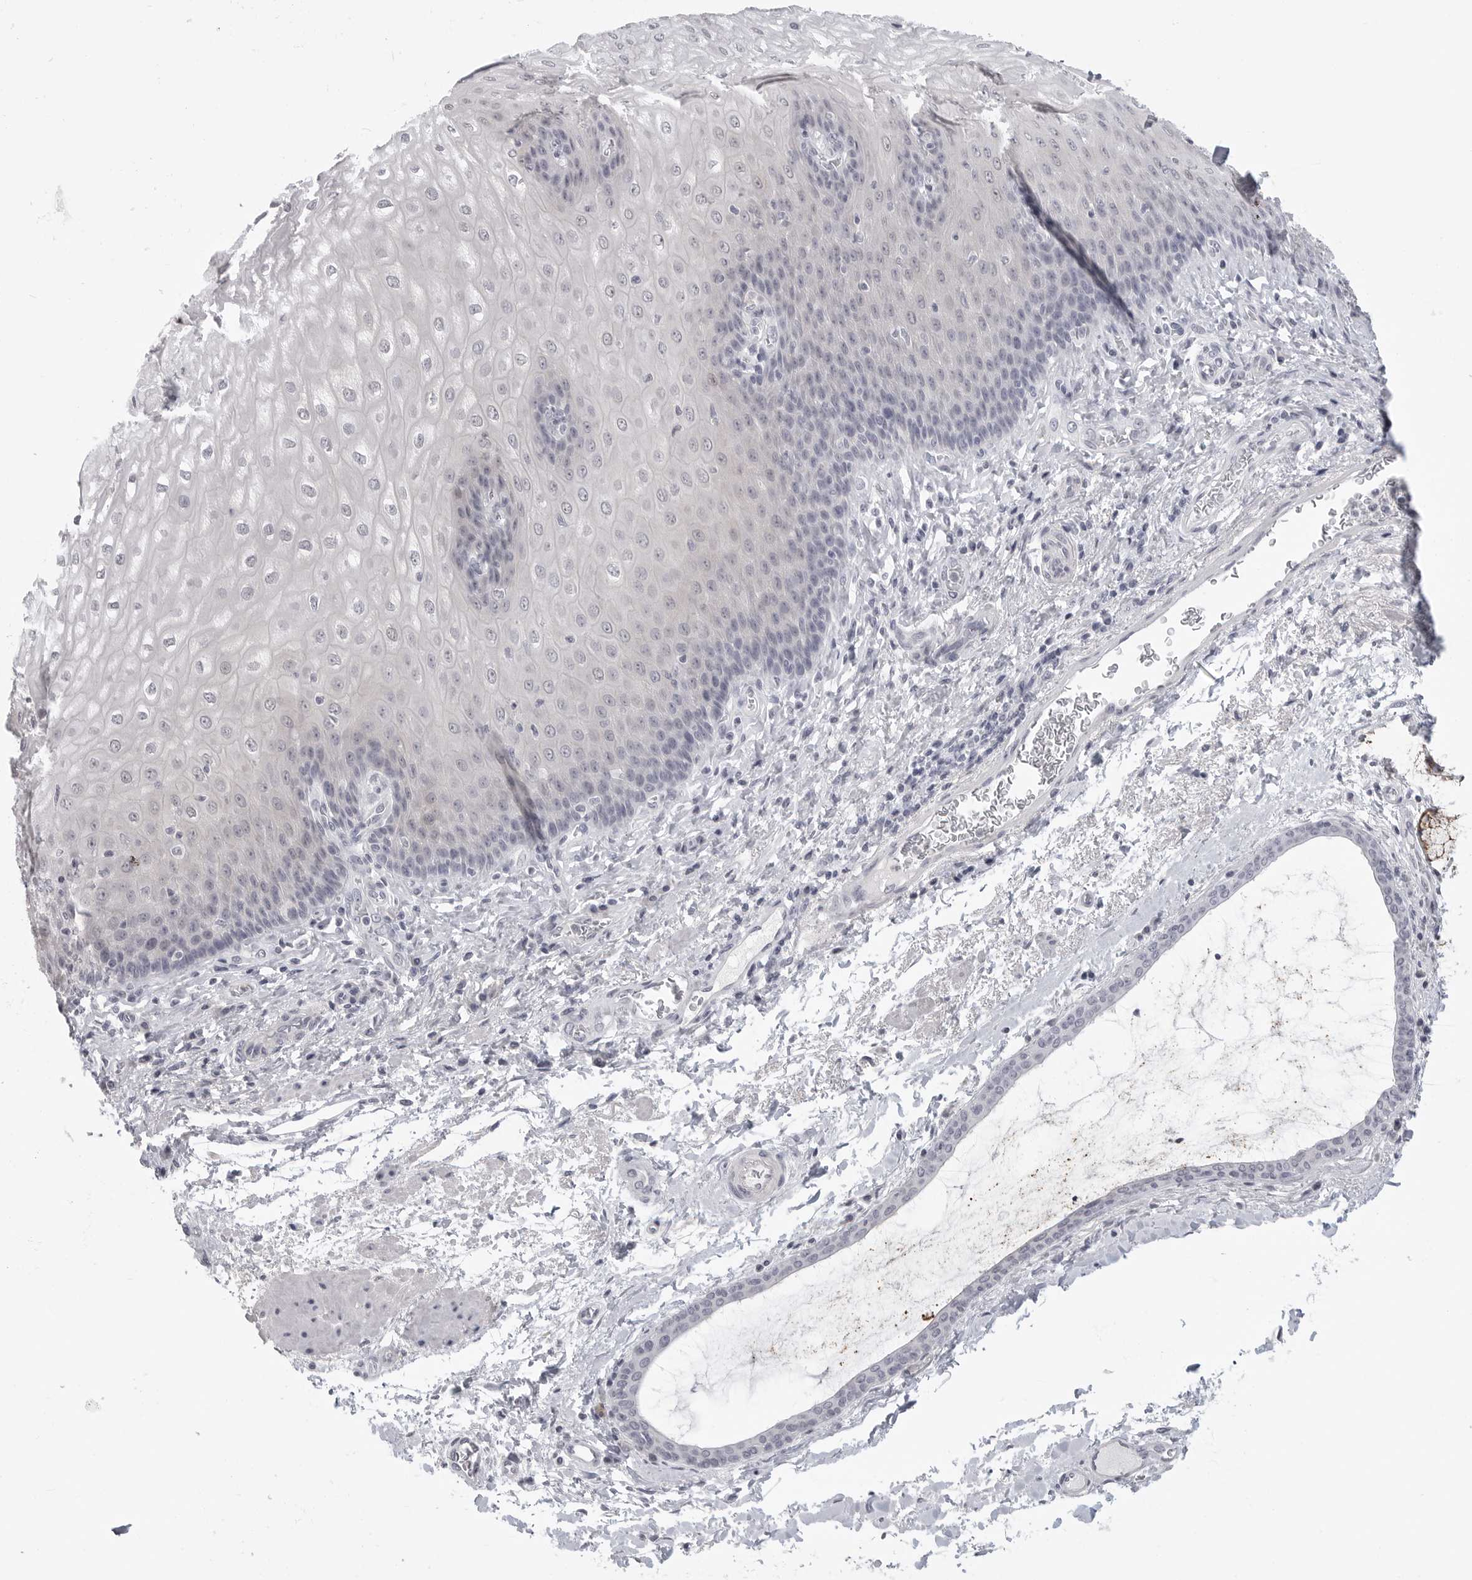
{"staining": {"intensity": "weak", "quantity": "<25%", "location": "nuclear"}, "tissue": "esophagus", "cell_type": "Squamous epithelial cells", "image_type": "normal", "snomed": [{"axis": "morphology", "description": "Normal tissue, NOS"}, {"axis": "topography", "description": "Esophagus"}], "caption": "Squamous epithelial cells show no significant protein expression in unremarkable esophagus.", "gene": "HMGCS2", "patient": {"sex": "male", "age": 54}}